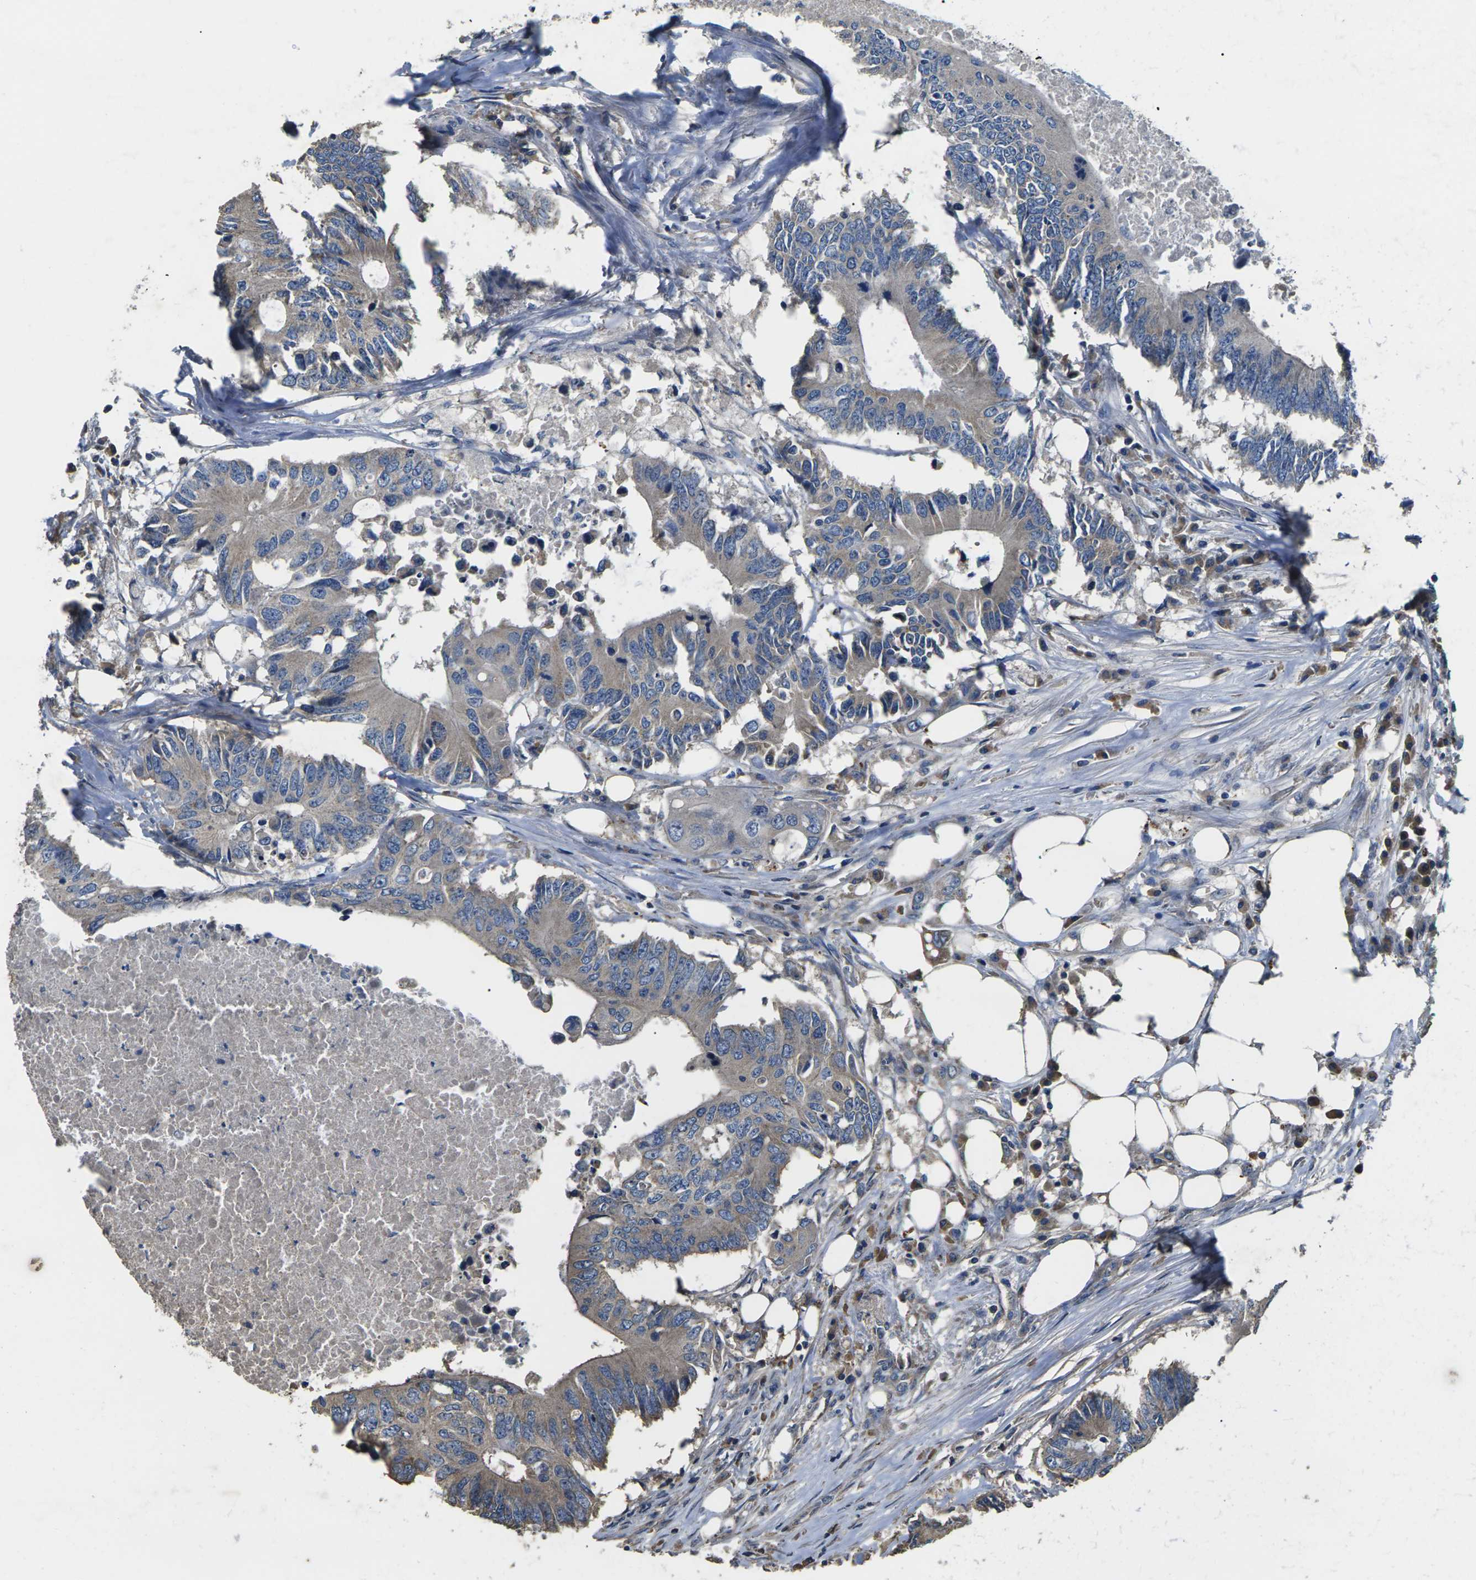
{"staining": {"intensity": "weak", "quantity": "25%-75%", "location": "cytoplasmic/membranous"}, "tissue": "colorectal cancer", "cell_type": "Tumor cells", "image_type": "cancer", "snomed": [{"axis": "morphology", "description": "Adenocarcinoma, NOS"}, {"axis": "topography", "description": "Colon"}], "caption": "Immunohistochemistry of adenocarcinoma (colorectal) reveals low levels of weak cytoplasmic/membranous expression in approximately 25%-75% of tumor cells.", "gene": "B4GAT1", "patient": {"sex": "male", "age": 71}}